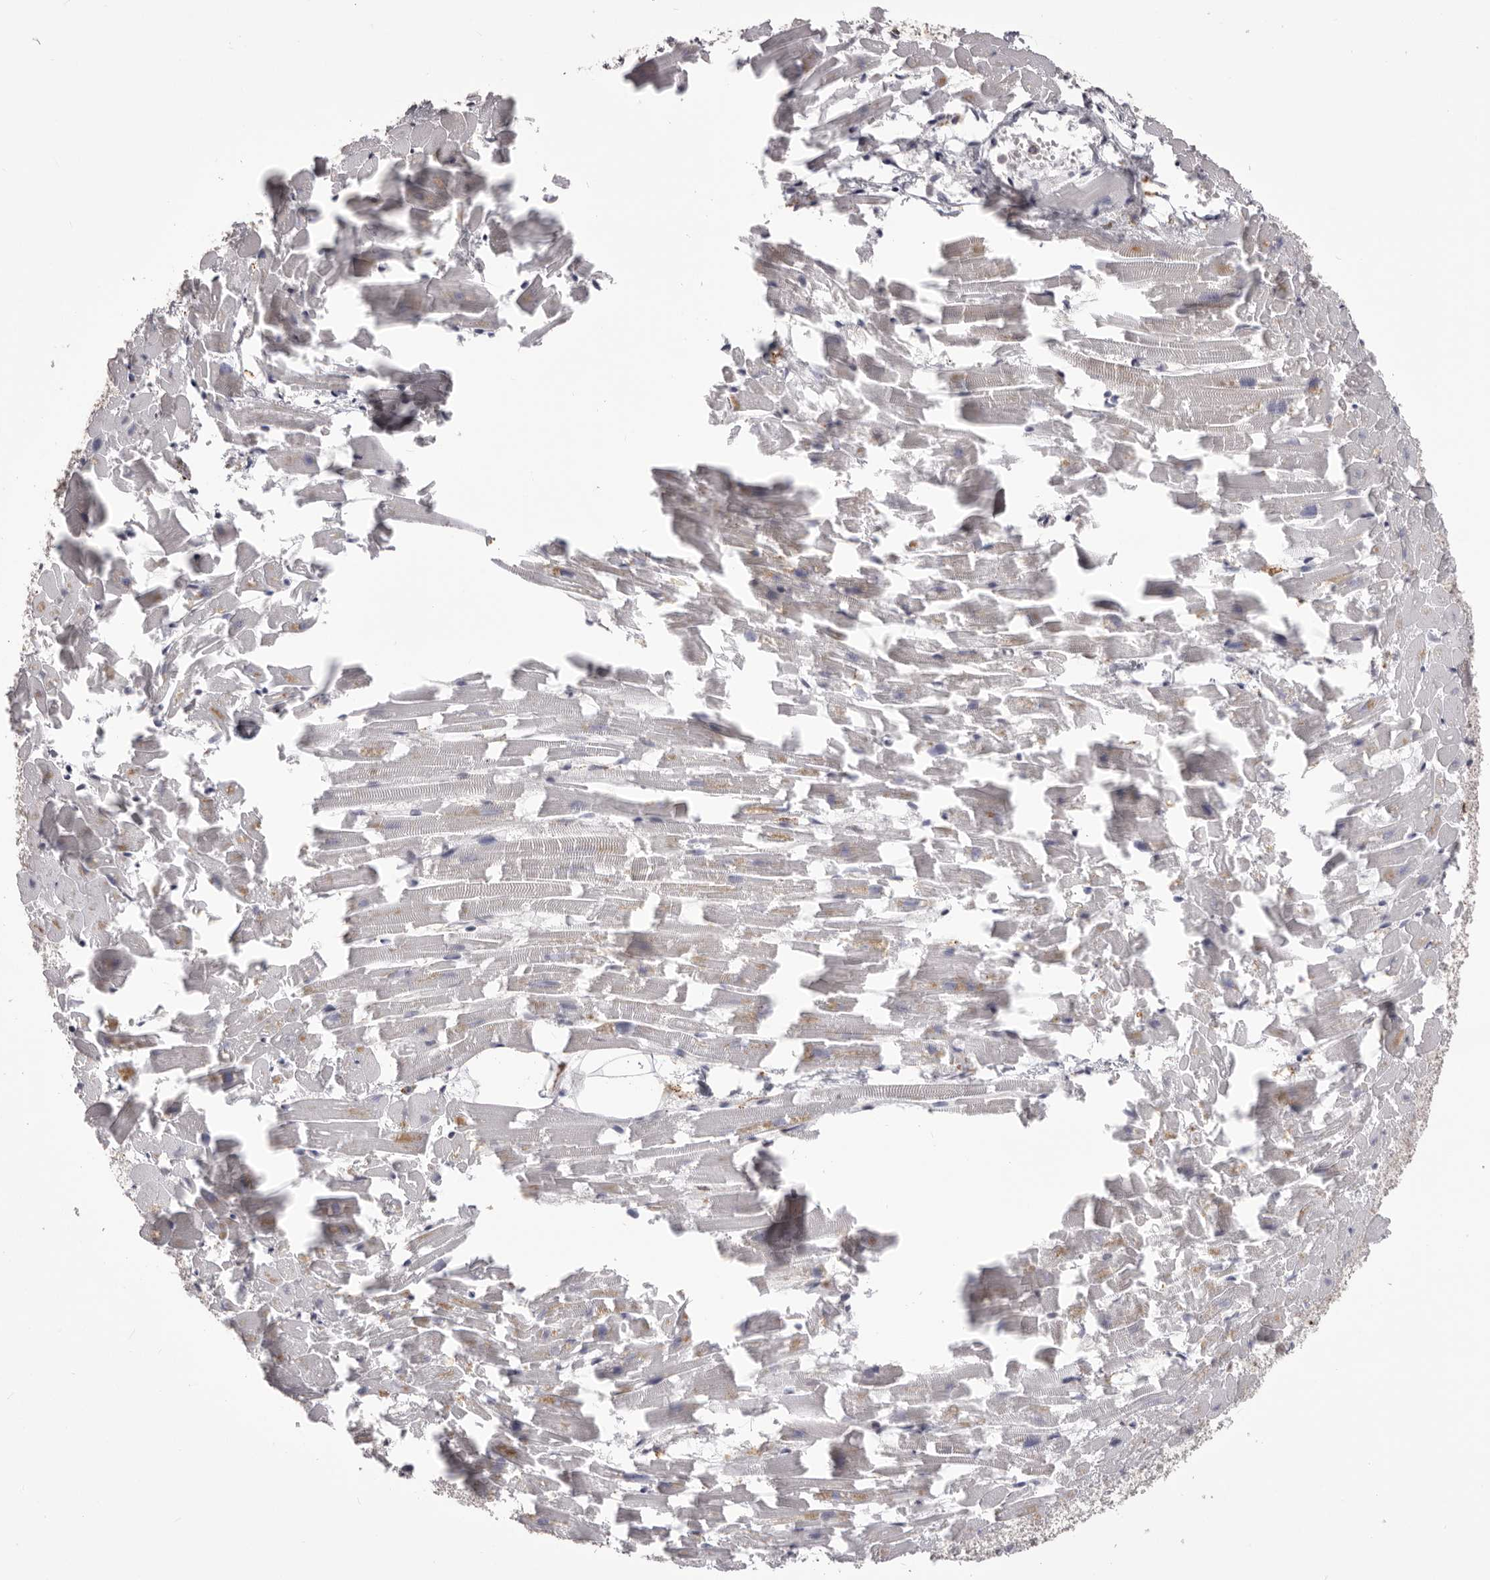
{"staining": {"intensity": "weak", "quantity": "<25%", "location": "cytoplasmic/membranous"}, "tissue": "heart muscle", "cell_type": "Cardiomyocytes", "image_type": "normal", "snomed": [{"axis": "morphology", "description": "Normal tissue, NOS"}, {"axis": "topography", "description": "Heart"}], "caption": "Protein analysis of normal heart muscle demonstrates no significant positivity in cardiomyocytes. (DAB IHC visualized using brightfield microscopy, high magnification).", "gene": "QRSL1", "patient": {"sex": "female", "age": 64}}